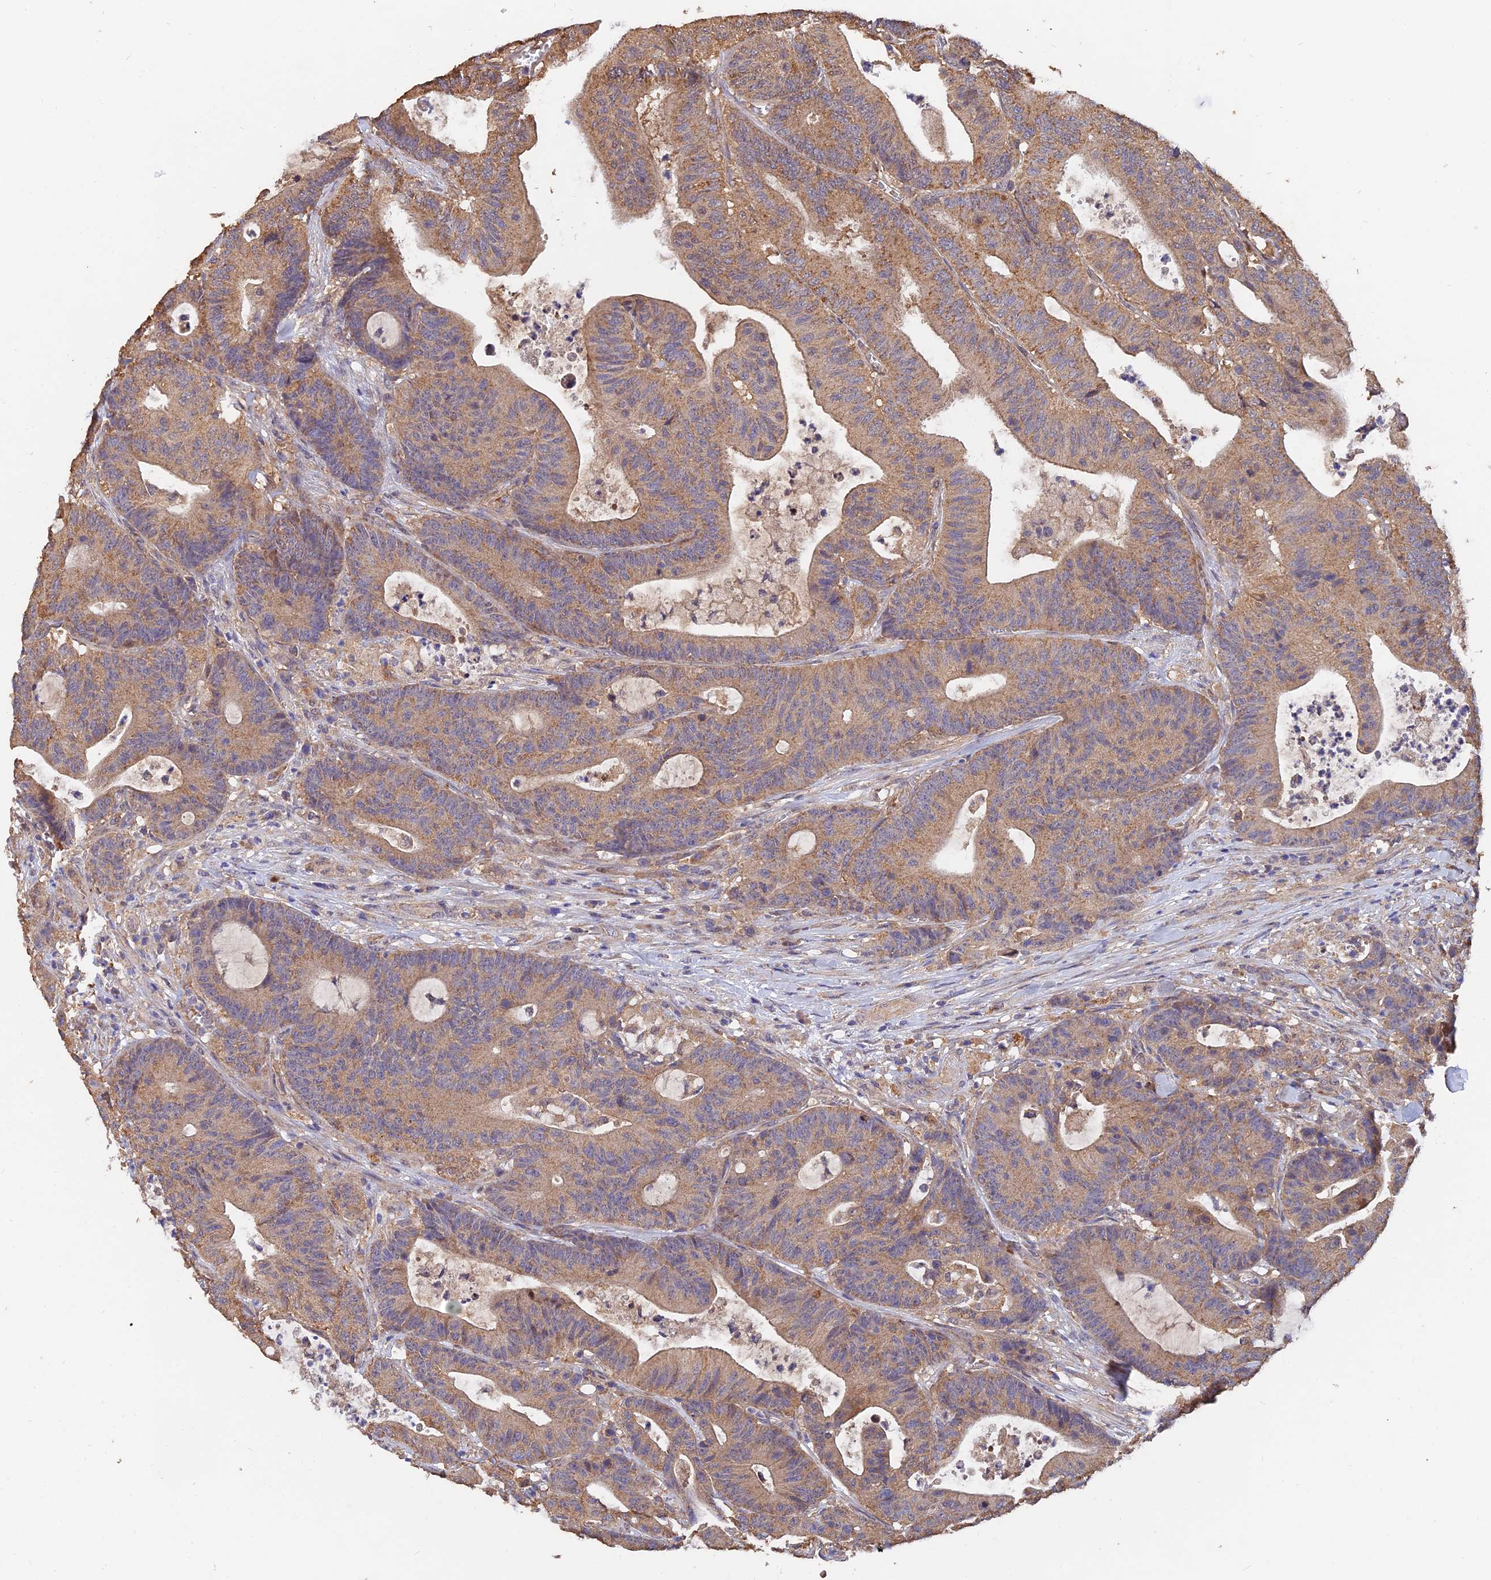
{"staining": {"intensity": "moderate", "quantity": ">75%", "location": "cytoplasmic/membranous"}, "tissue": "colorectal cancer", "cell_type": "Tumor cells", "image_type": "cancer", "snomed": [{"axis": "morphology", "description": "Adenocarcinoma, NOS"}, {"axis": "topography", "description": "Colon"}], "caption": "An image of human adenocarcinoma (colorectal) stained for a protein shows moderate cytoplasmic/membranous brown staining in tumor cells. The protein is shown in brown color, while the nuclei are stained blue.", "gene": "SLC38A11", "patient": {"sex": "female", "age": 84}}